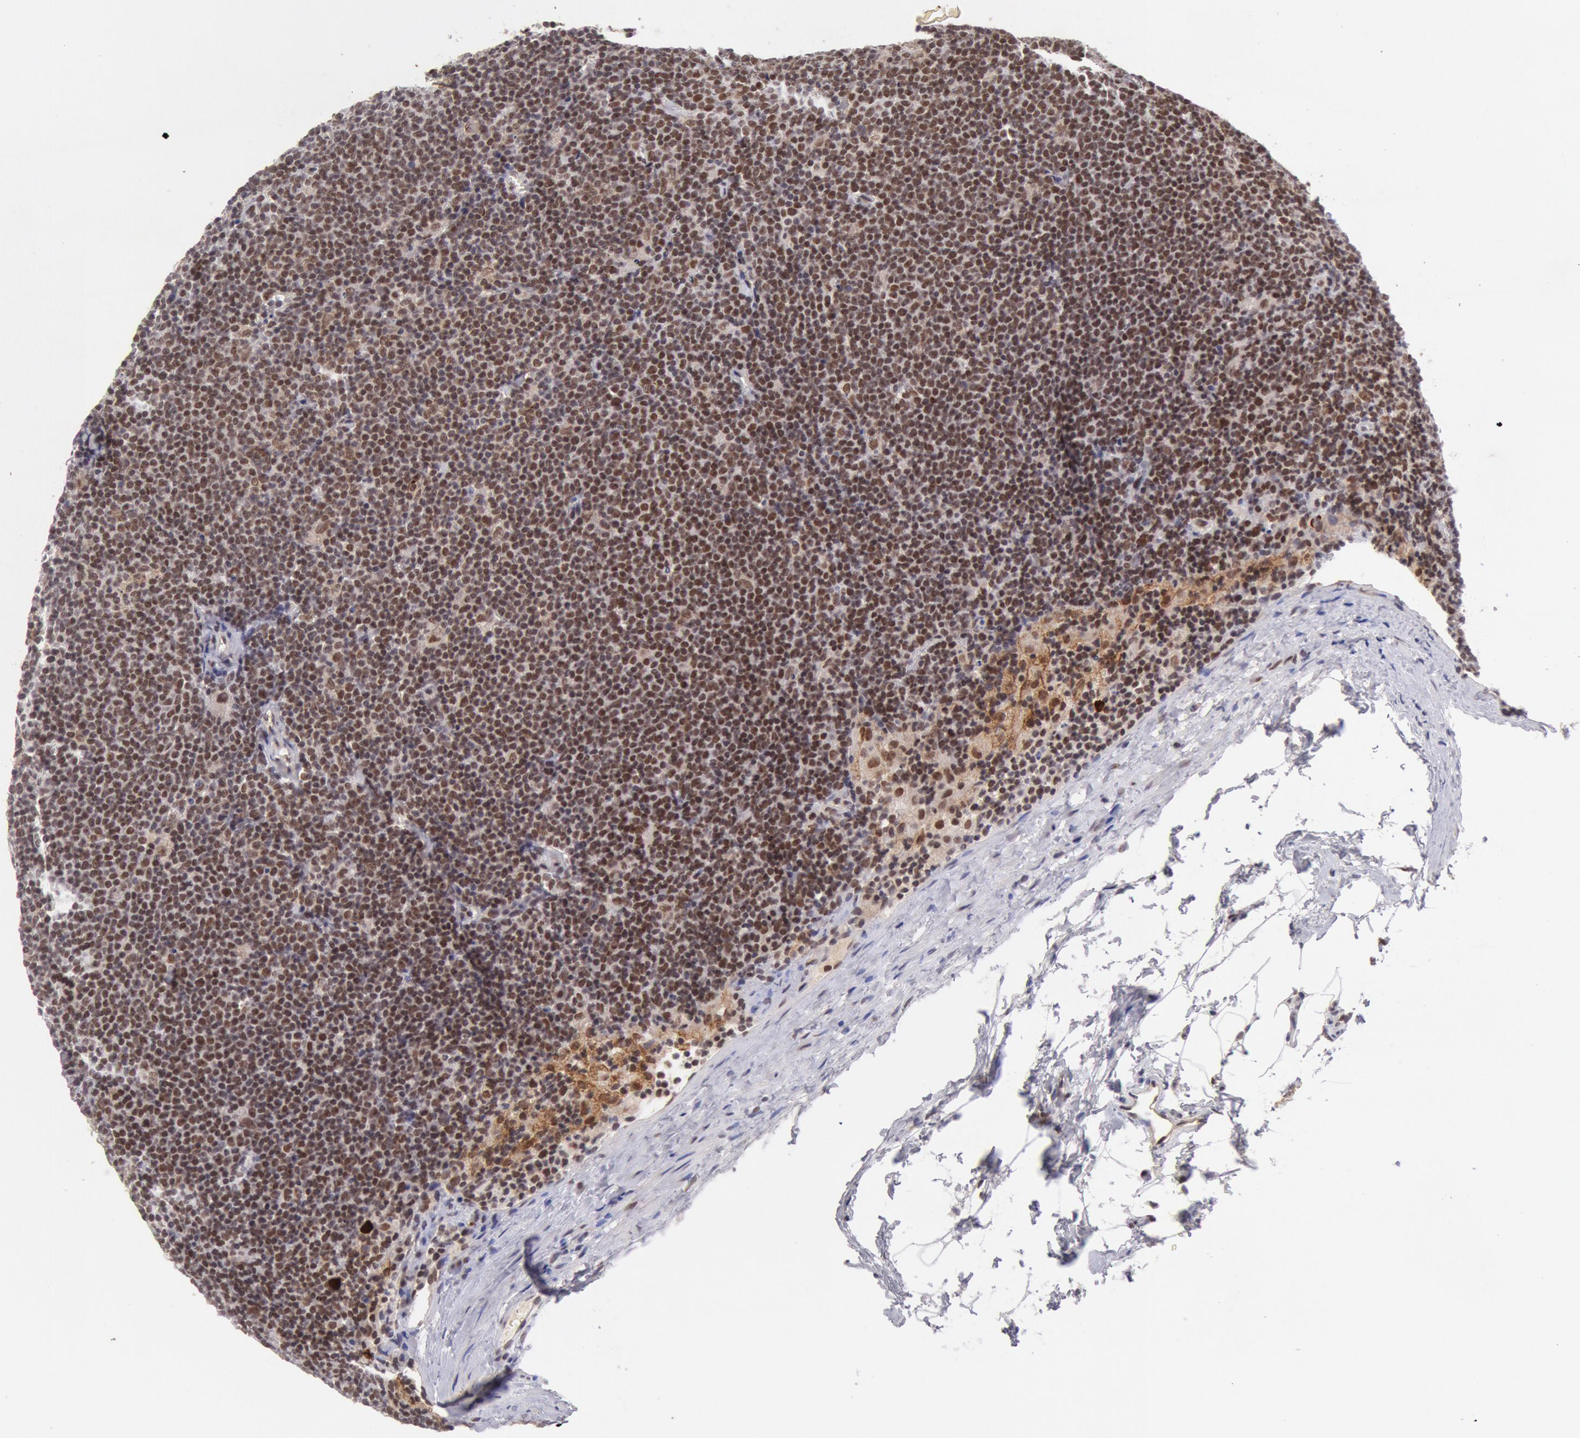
{"staining": {"intensity": "weak", "quantity": "25%-75%", "location": "nuclear"}, "tissue": "lymphoma", "cell_type": "Tumor cells", "image_type": "cancer", "snomed": [{"axis": "morphology", "description": "Malignant lymphoma, non-Hodgkin's type, Low grade"}, {"axis": "topography", "description": "Lymph node"}], "caption": "This photomicrograph reveals immunohistochemistry staining of lymphoma, with low weak nuclear positivity in approximately 25%-75% of tumor cells.", "gene": "CDKN2B", "patient": {"sex": "male", "age": 65}}